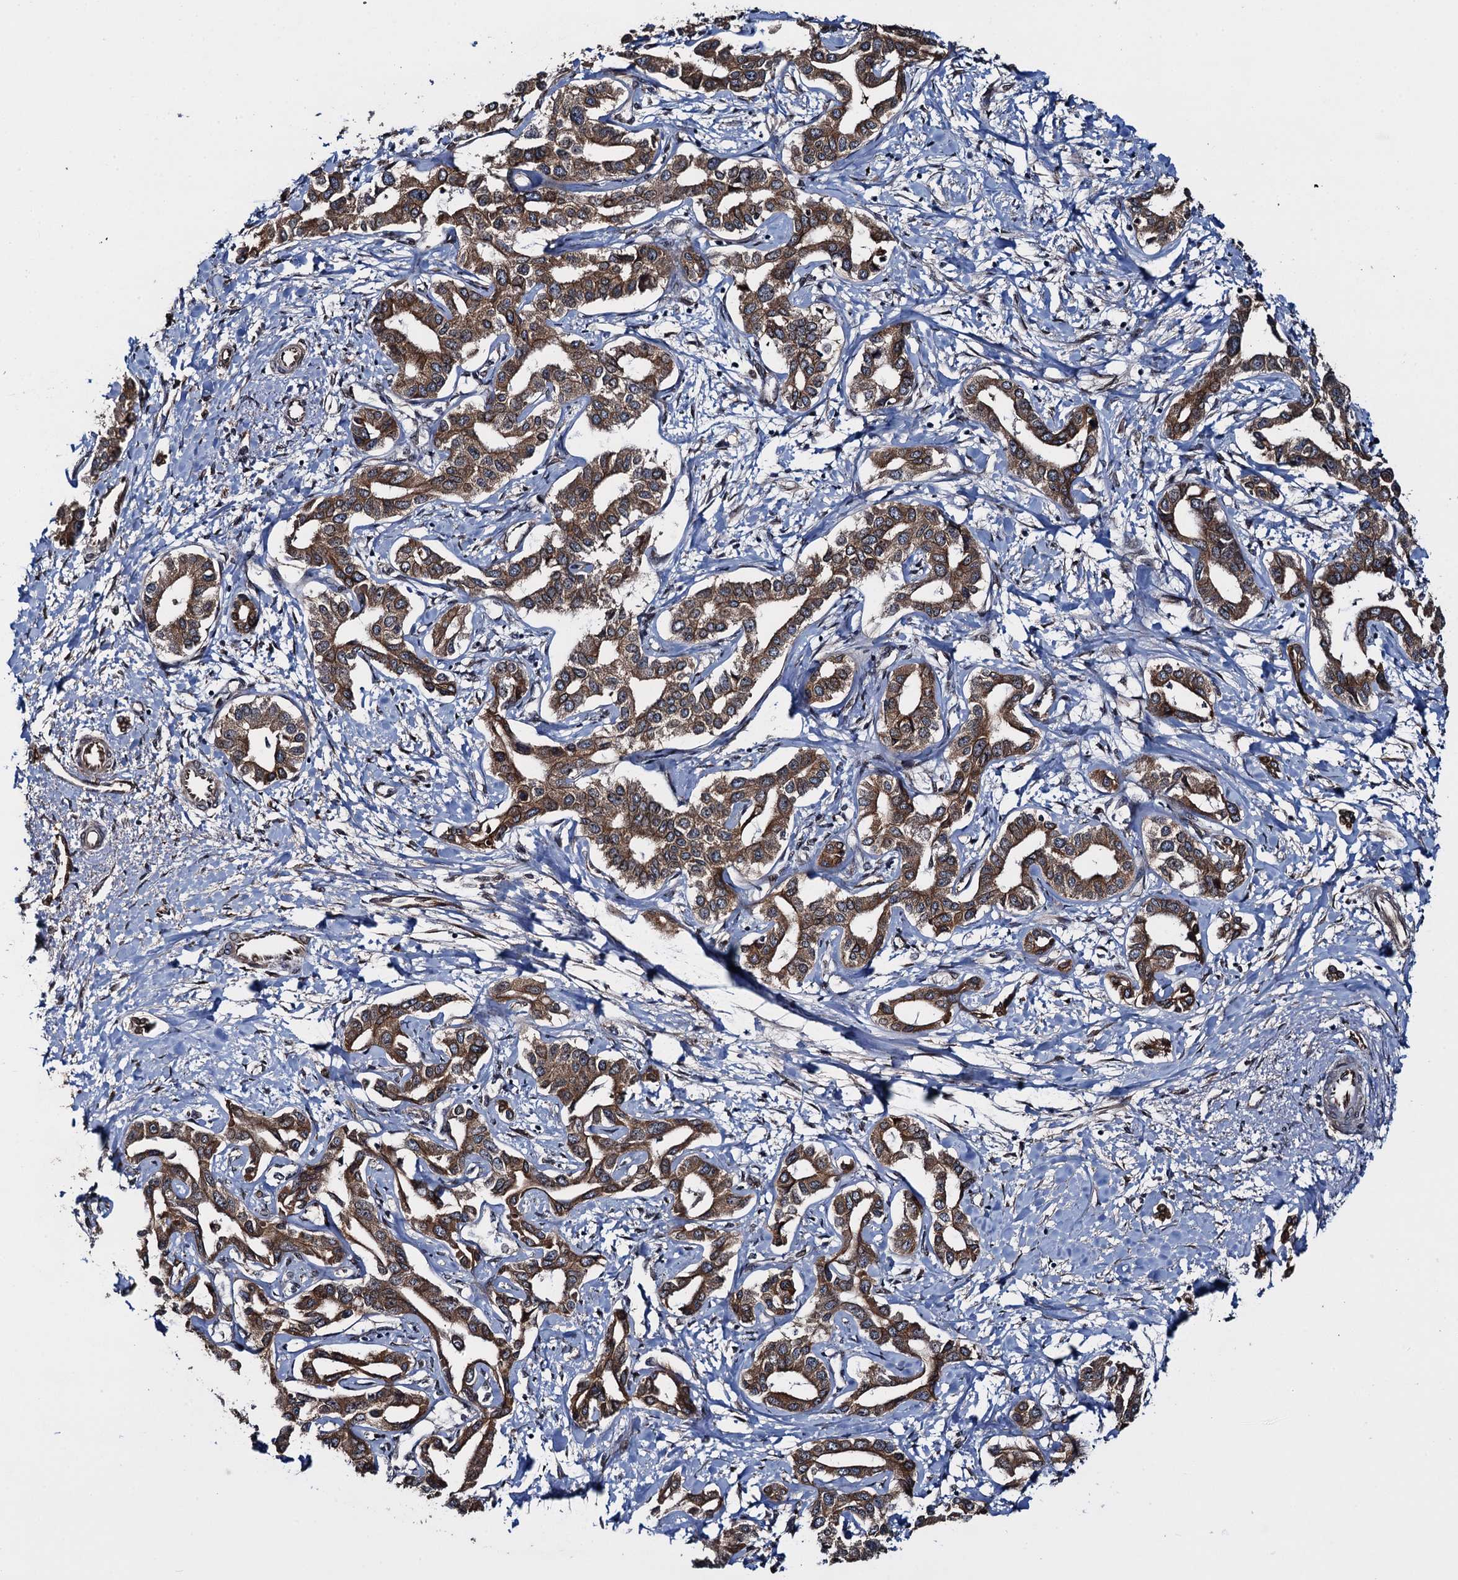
{"staining": {"intensity": "strong", "quantity": ">75%", "location": "cytoplasmic/membranous"}, "tissue": "liver cancer", "cell_type": "Tumor cells", "image_type": "cancer", "snomed": [{"axis": "morphology", "description": "Cholangiocarcinoma"}, {"axis": "topography", "description": "Liver"}], "caption": "Protein analysis of liver cancer (cholangiocarcinoma) tissue reveals strong cytoplasmic/membranous positivity in about >75% of tumor cells. The protein is stained brown, and the nuclei are stained in blue (DAB (3,3'-diaminobenzidine) IHC with brightfield microscopy, high magnification).", "gene": "EVX2", "patient": {"sex": "male", "age": 59}}